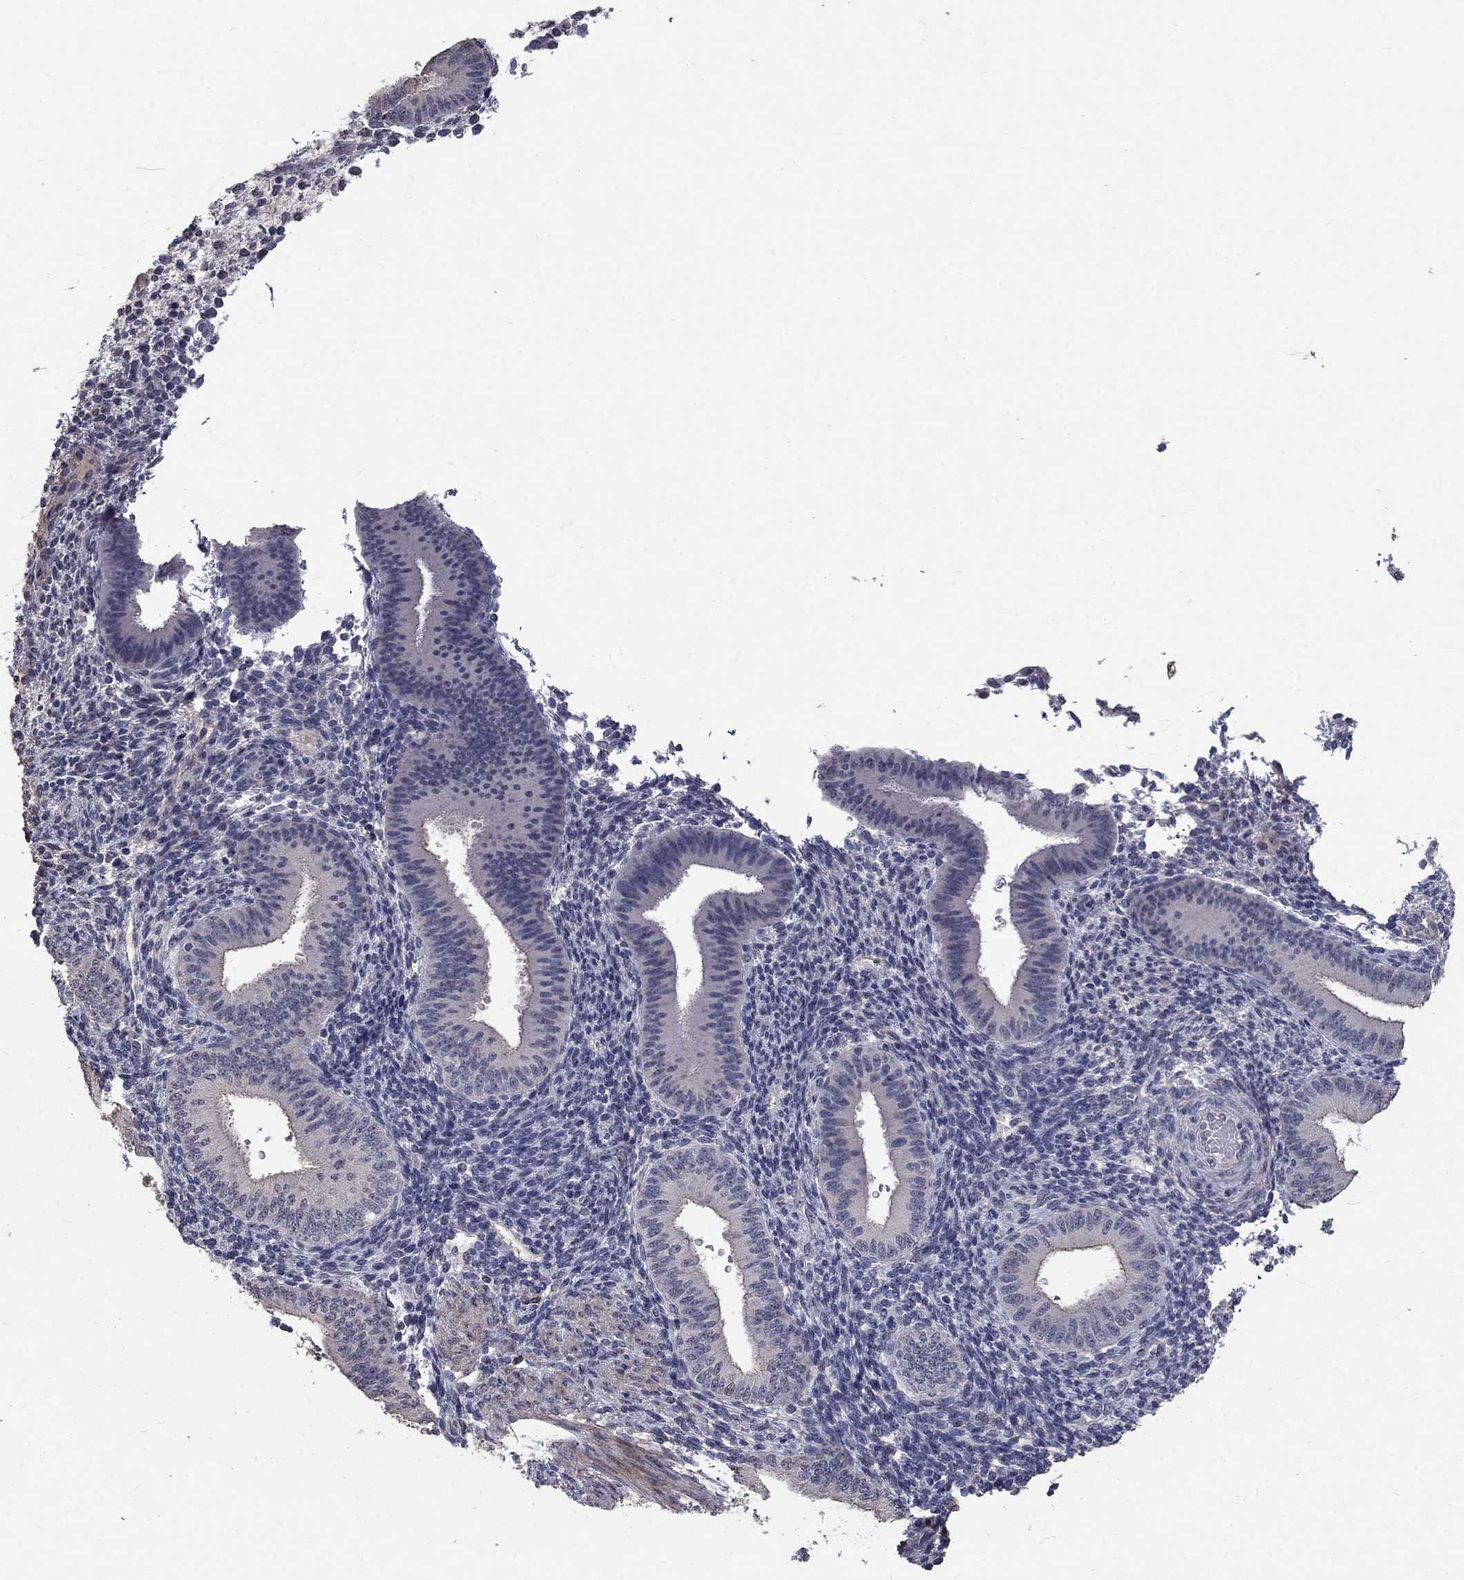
{"staining": {"intensity": "negative", "quantity": "none", "location": "none"}, "tissue": "endometrium", "cell_type": "Cells in endometrial stroma", "image_type": "normal", "snomed": [{"axis": "morphology", "description": "Normal tissue, NOS"}, {"axis": "topography", "description": "Endometrium"}], "caption": "IHC image of unremarkable endometrium stained for a protein (brown), which shows no staining in cells in endometrial stroma. (DAB immunohistochemistry (IHC), high magnification).", "gene": "CHST5", "patient": {"sex": "female", "age": 39}}